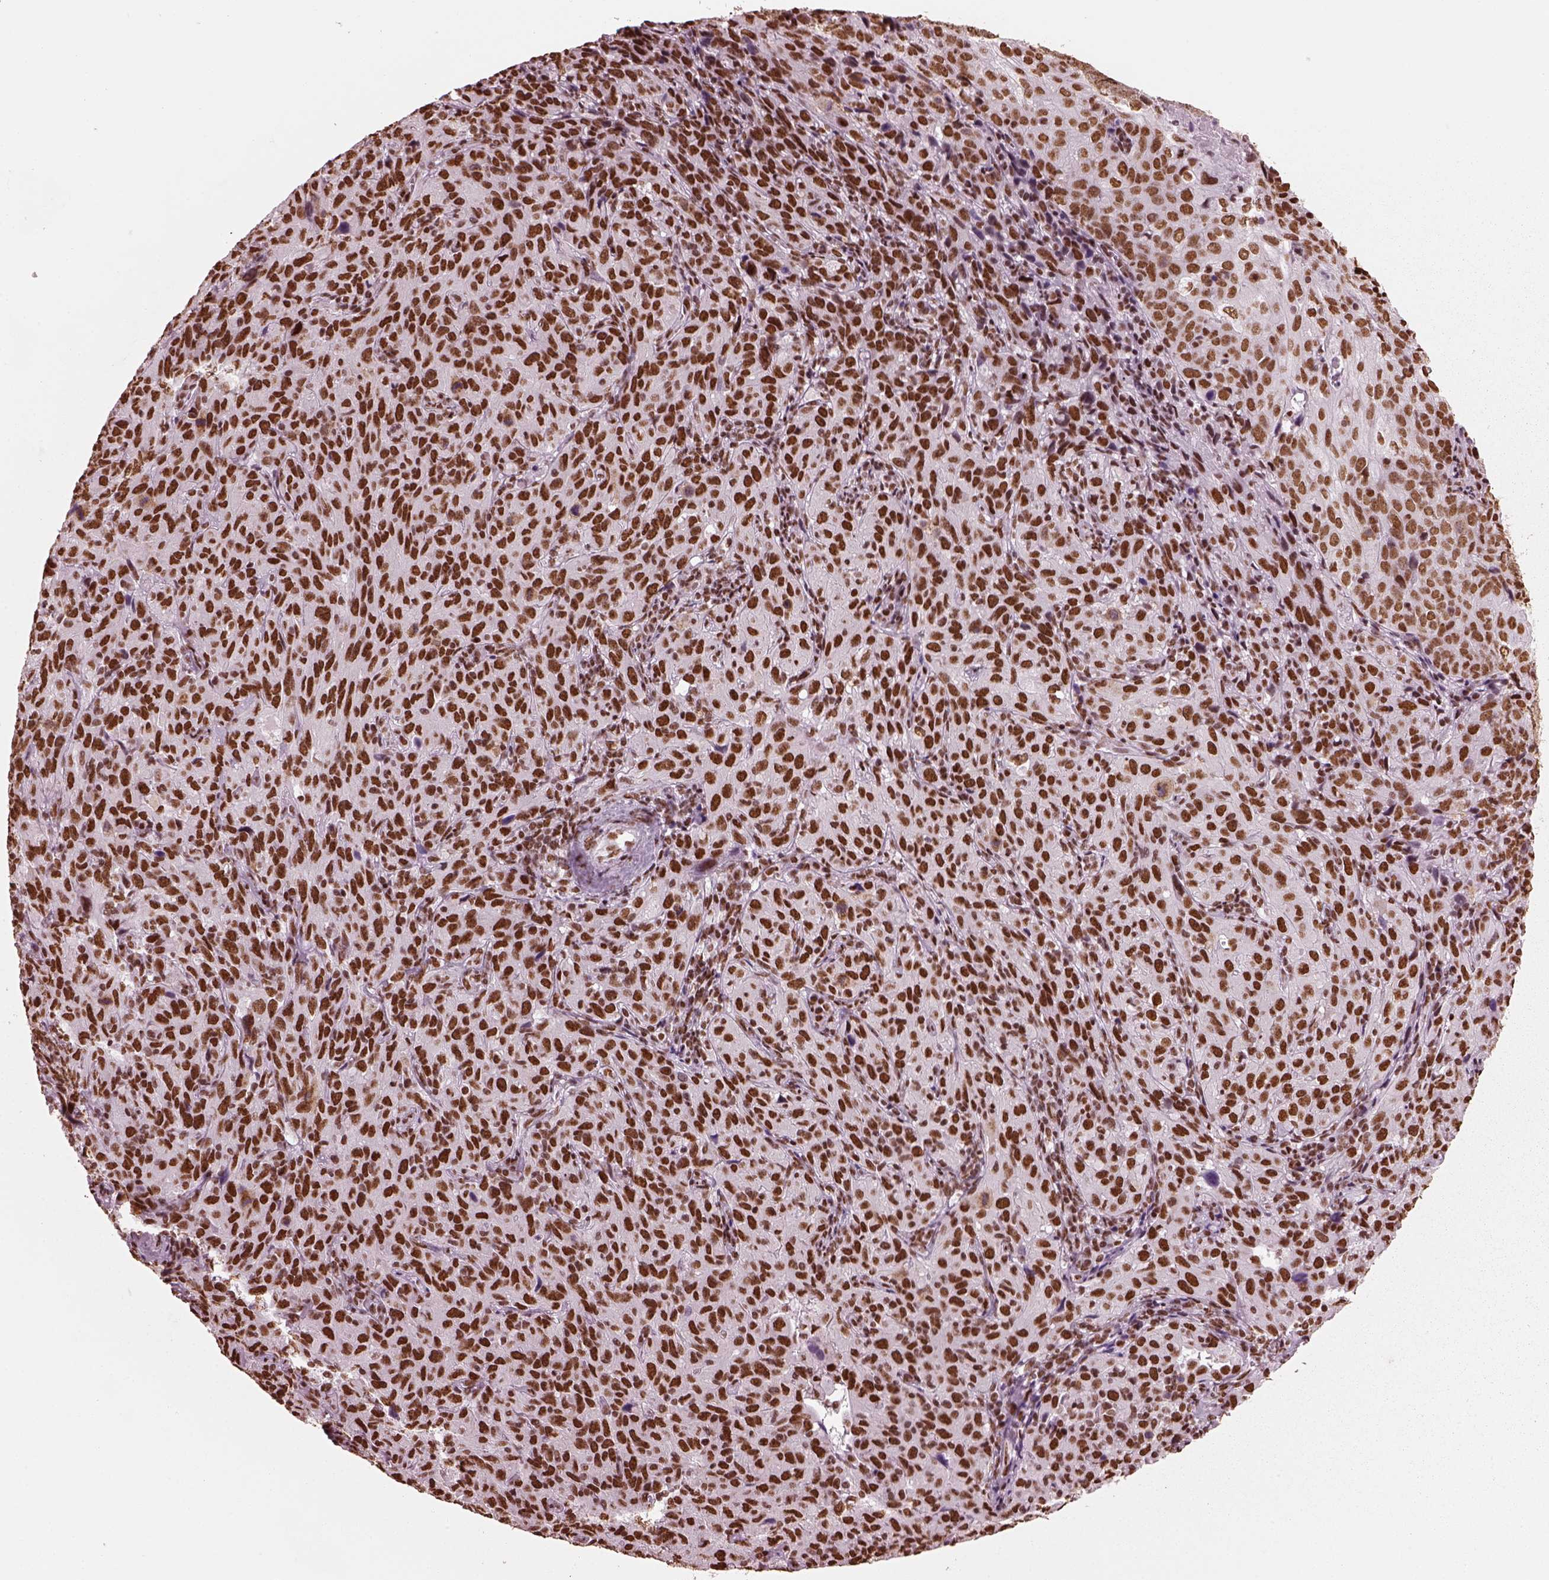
{"staining": {"intensity": "strong", "quantity": ">75%", "location": "nuclear"}, "tissue": "cervical cancer", "cell_type": "Tumor cells", "image_type": "cancer", "snomed": [{"axis": "morphology", "description": "Squamous cell carcinoma, NOS"}, {"axis": "topography", "description": "Cervix"}], "caption": "The immunohistochemical stain highlights strong nuclear staining in tumor cells of cervical squamous cell carcinoma tissue.", "gene": "CBFA2T3", "patient": {"sex": "female", "age": 51}}